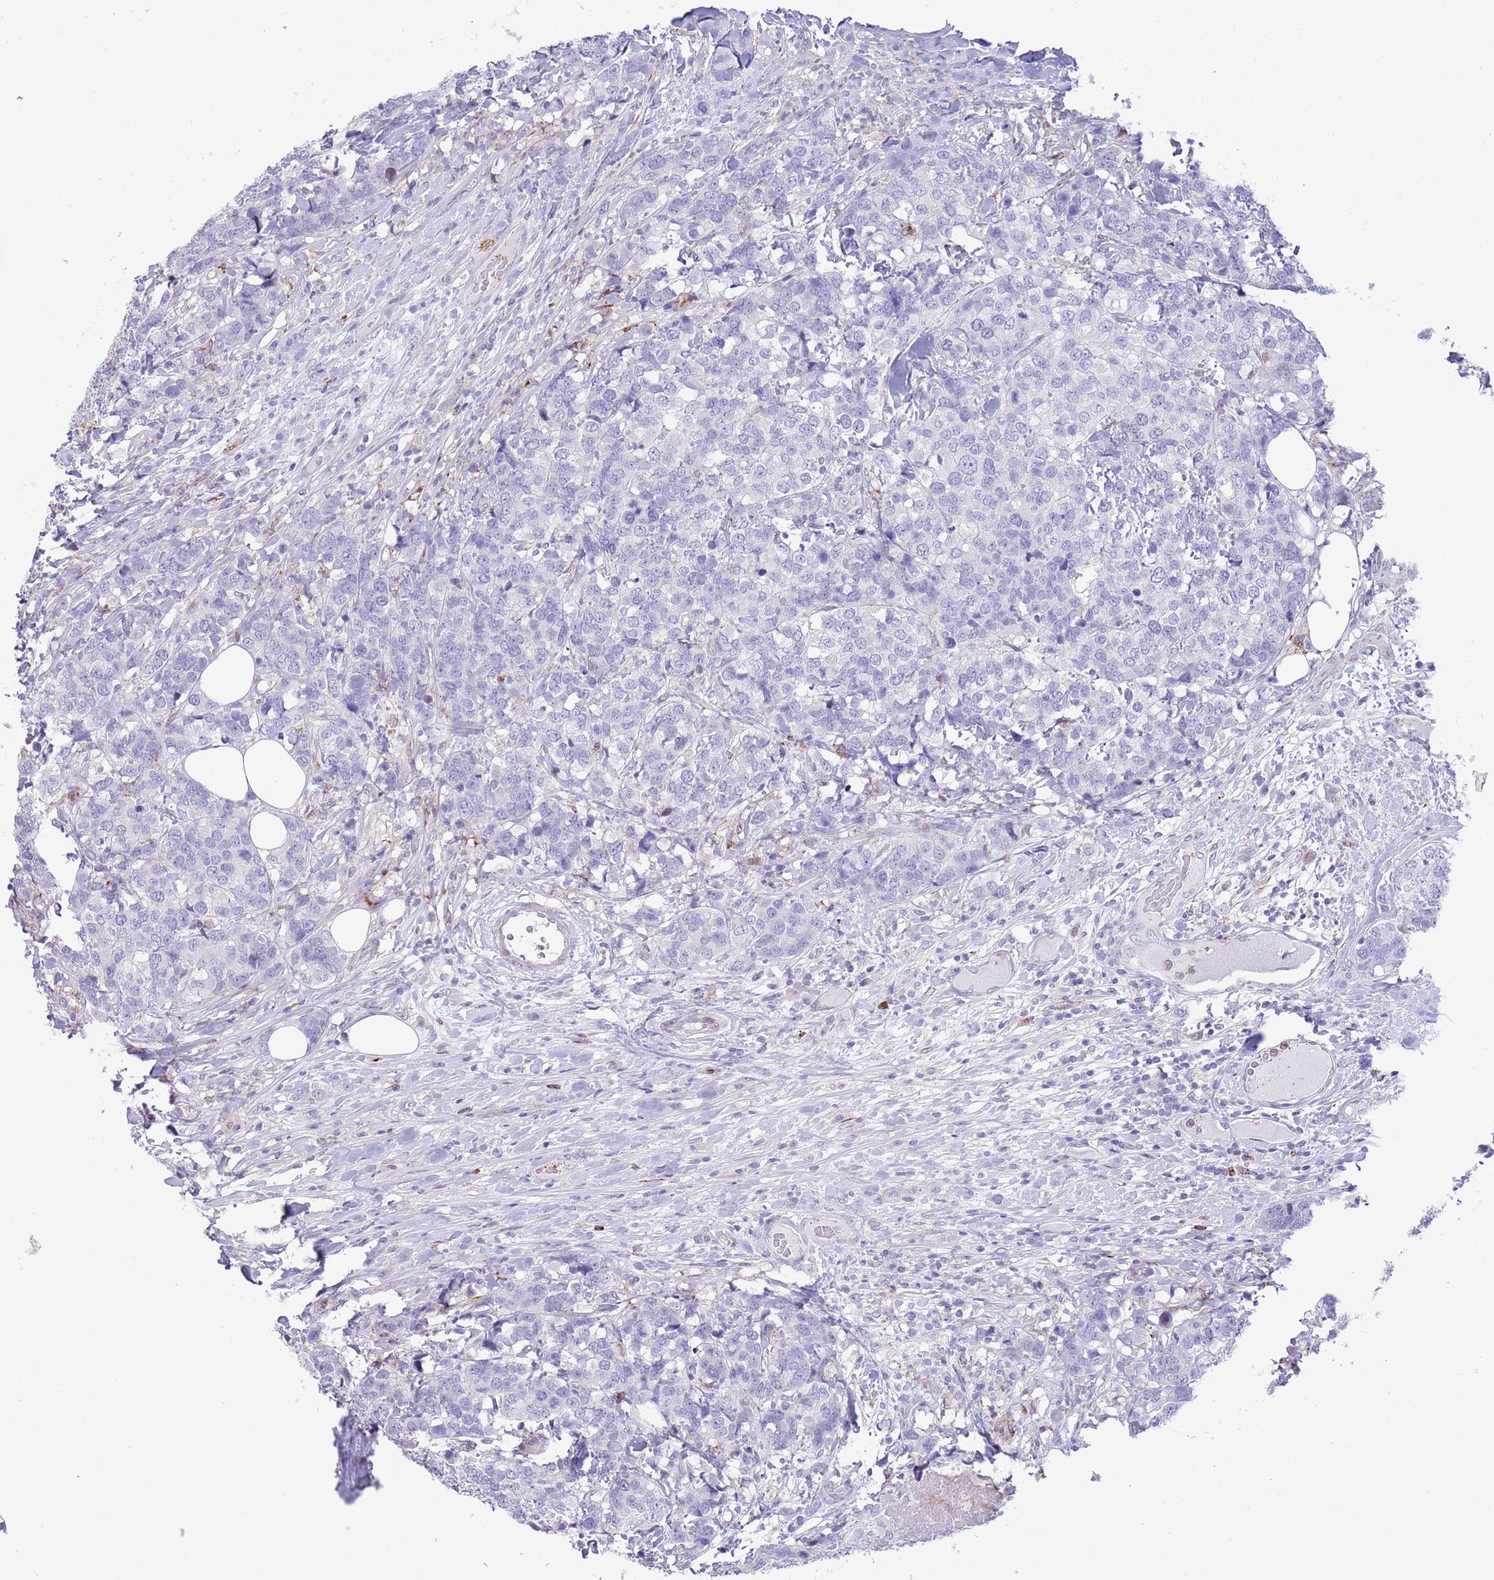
{"staining": {"intensity": "negative", "quantity": "none", "location": "none"}, "tissue": "breast cancer", "cell_type": "Tumor cells", "image_type": "cancer", "snomed": [{"axis": "morphology", "description": "Lobular carcinoma"}, {"axis": "topography", "description": "Breast"}], "caption": "High power microscopy photomicrograph of an immunohistochemistry photomicrograph of breast cancer (lobular carcinoma), revealing no significant positivity in tumor cells.", "gene": "ANO8", "patient": {"sex": "female", "age": 59}}